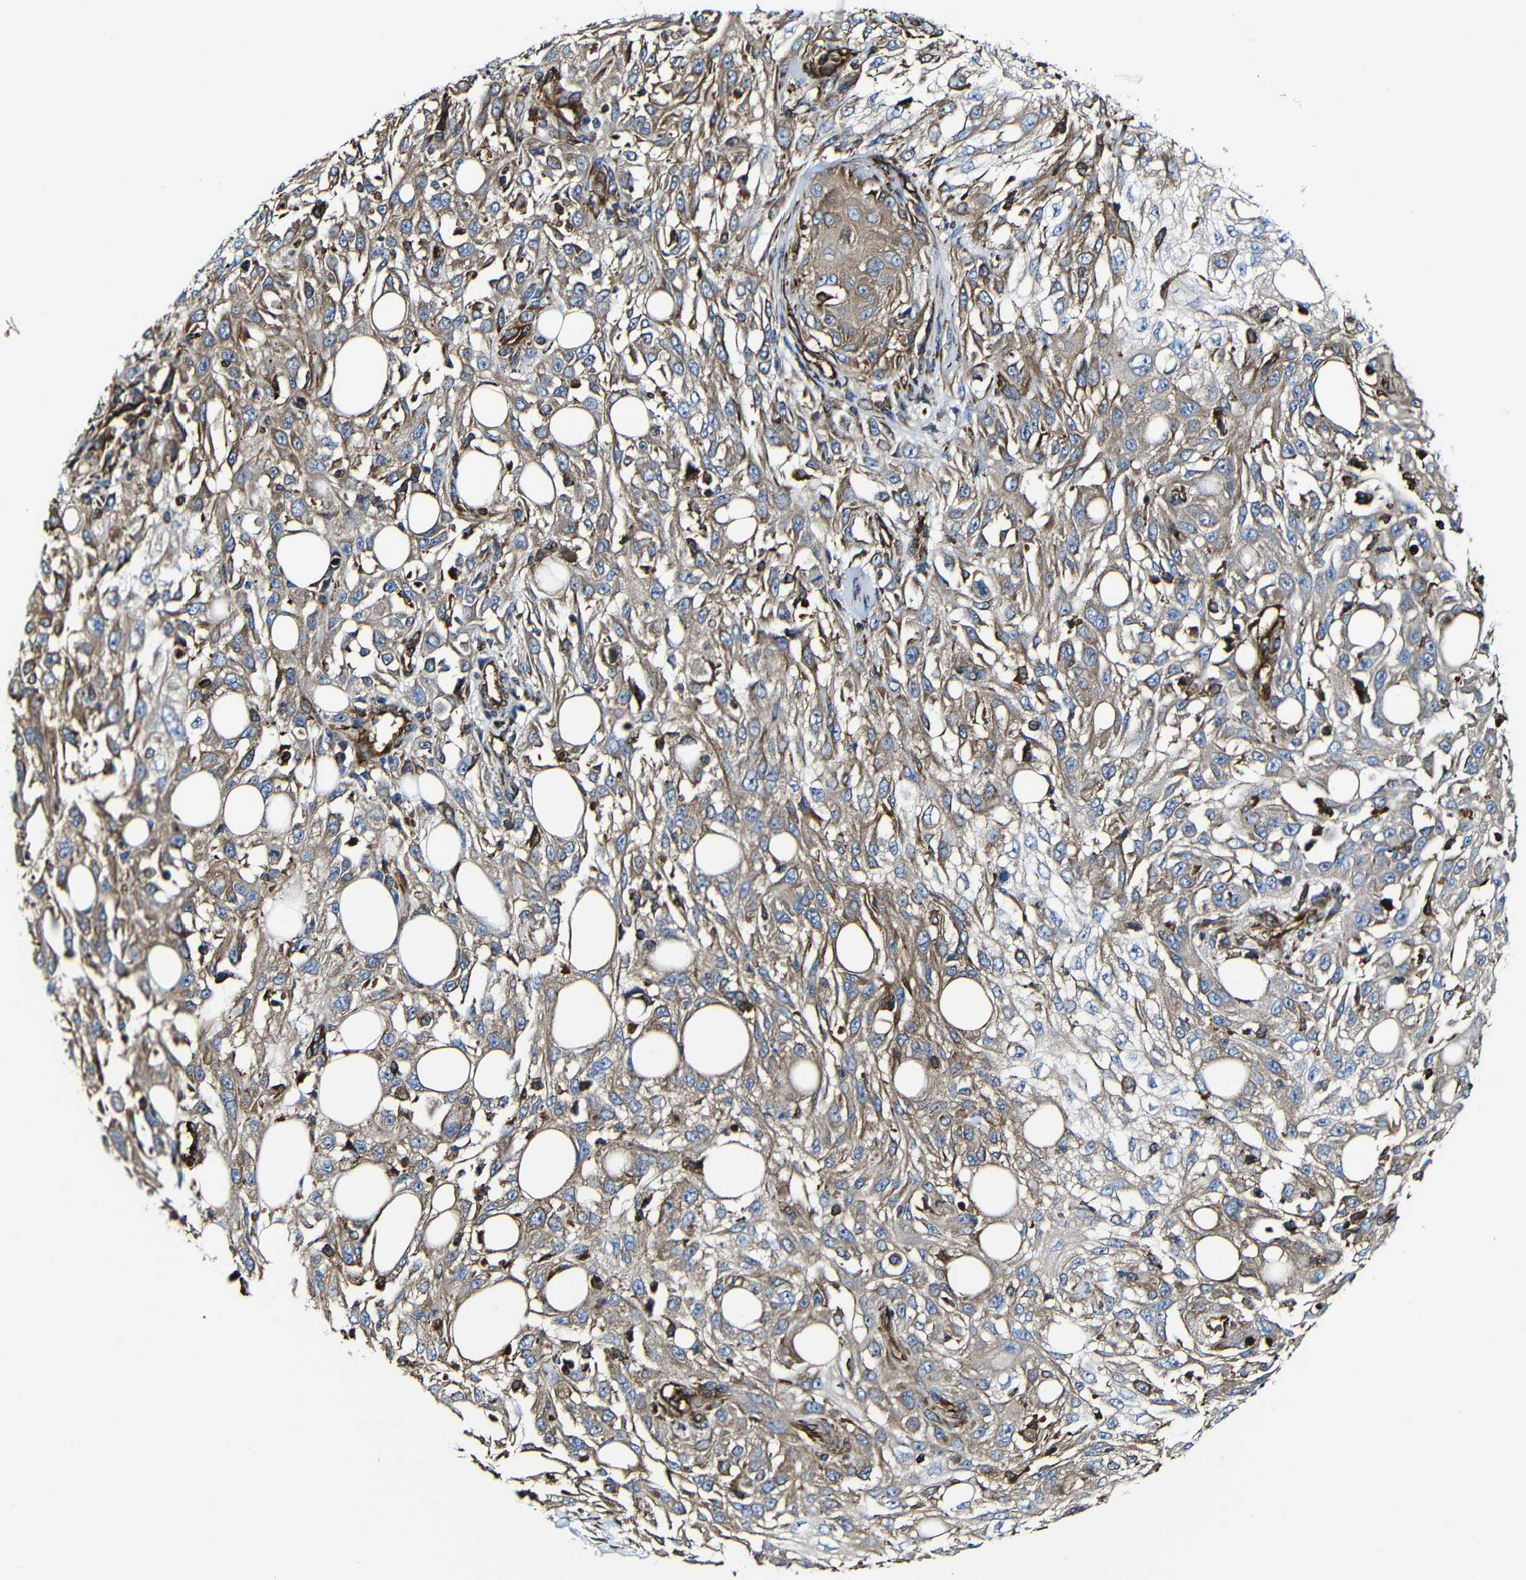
{"staining": {"intensity": "weak", "quantity": ">75%", "location": "cytoplasmic/membranous"}, "tissue": "skin cancer", "cell_type": "Tumor cells", "image_type": "cancer", "snomed": [{"axis": "morphology", "description": "Squamous cell carcinoma, NOS"}, {"axis": "topography", "description": "Skin"}], "caption": "A brown stain labels weak cytoplasmic/membranous expression of a protein in human skin cancer tumor cells. The protein of interest is stained brown, and the nuclei are stained in blue (DAB IHC with brightfield microscopy, high magnification).", "gene": "MSN", "patient": {"sex": "male", "age": 75}}